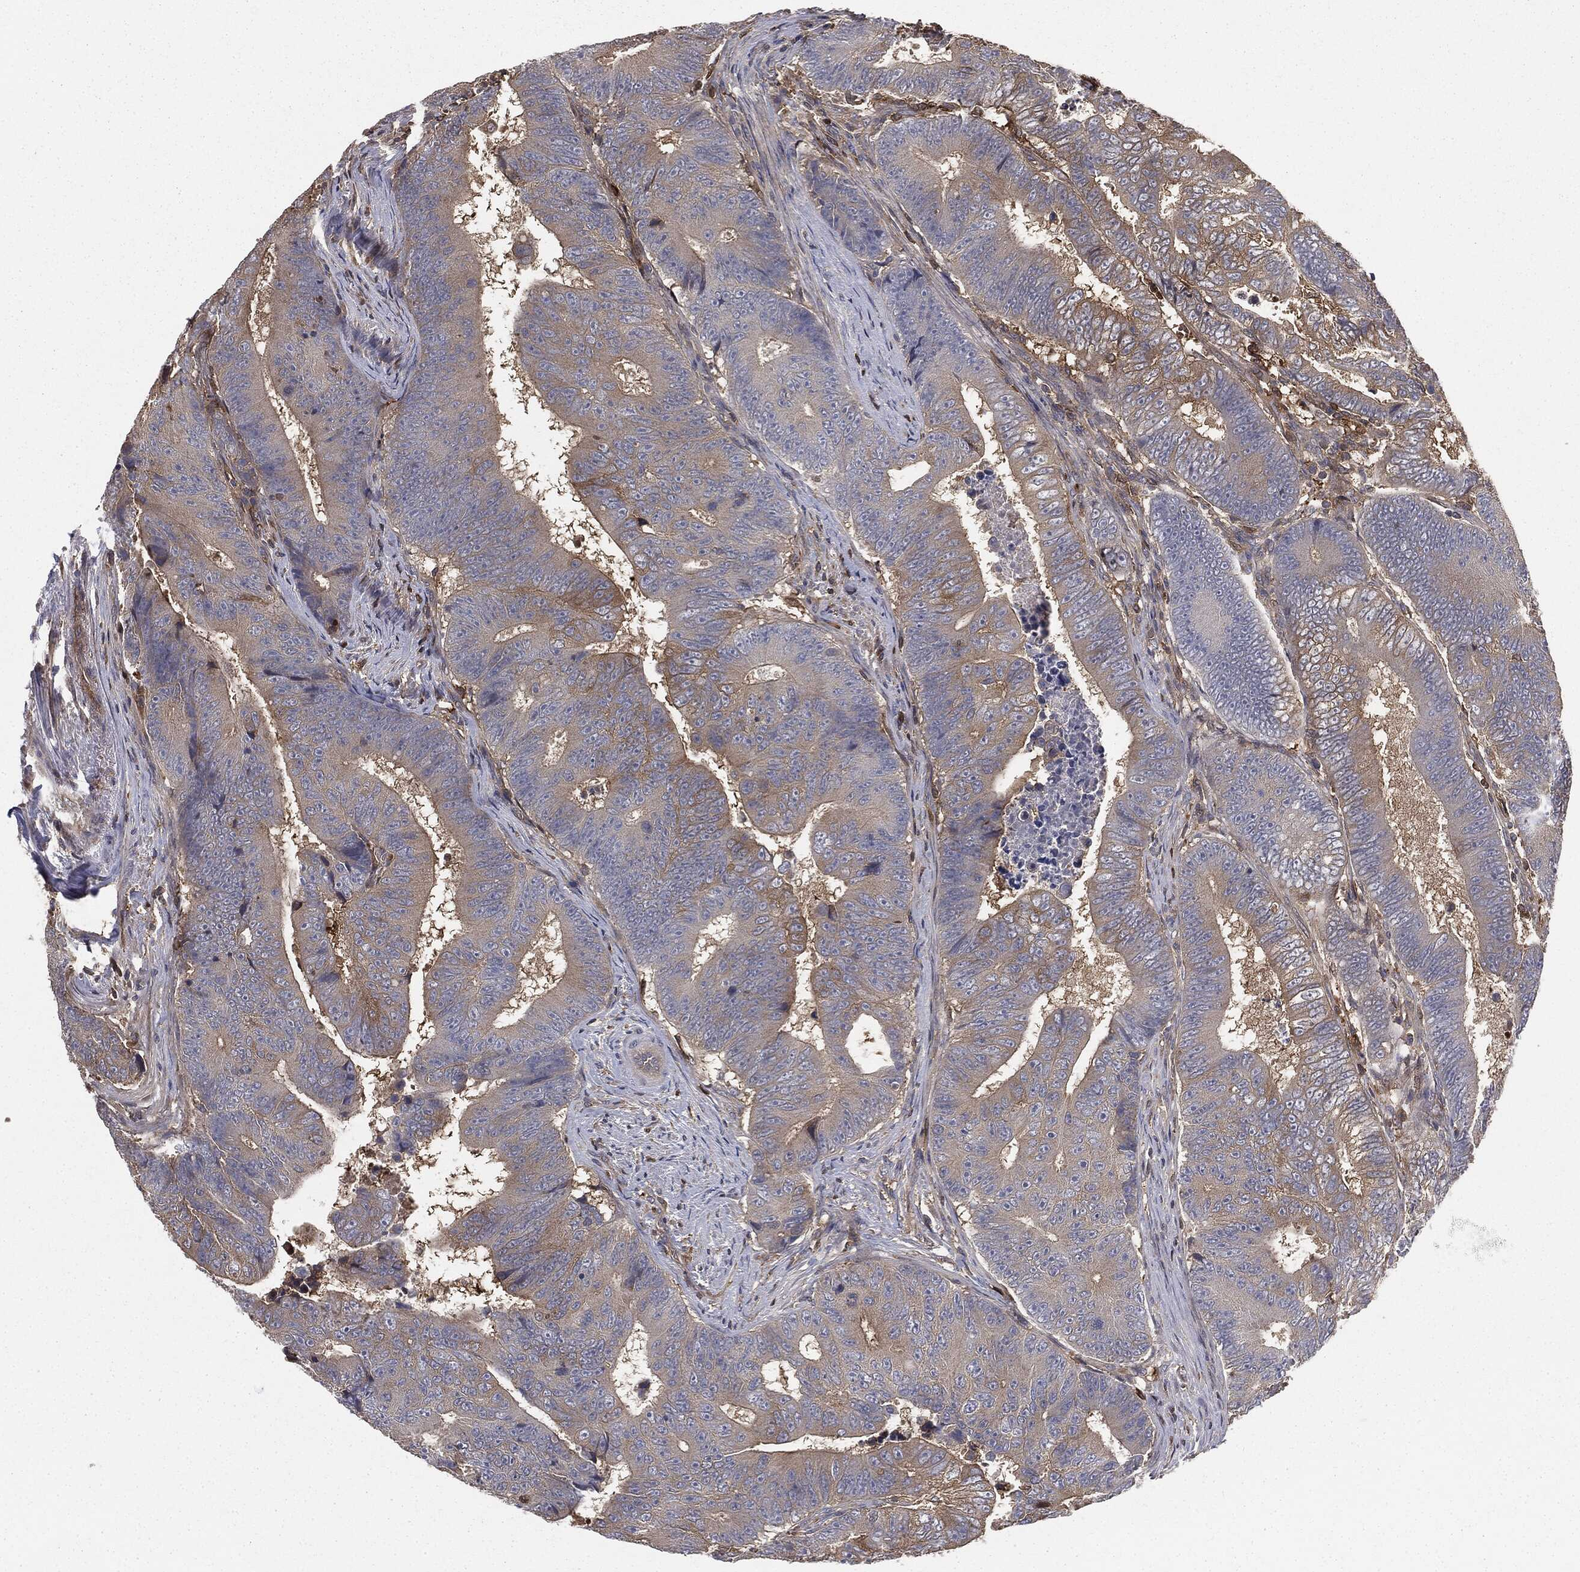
{"staining": {"intensity": "moderate", "quantity": "<25%", "location": "cytoplasmic/membranous"}, "tissue": "colorectal cancer", "cell_type": "Tumor cells", "image_type": "cancer", "snomed": [{"axis": "morphology", "description": "Adenocarcinoma, NOS"}, {"axis": "topography", "description": "Colon"}], "caption": "The immunohistochemical stain shows moderate cytoplasmic/membranous positivity in tumor cells of colorectal adenocarcinoma tissue. The staining is performed using DAB brown chromogen to label protein expression. The nuclei are counter-stained blue using hematoxylin.", "gene": "GNB5", "patient": {"sex": "female", "age": 48}}